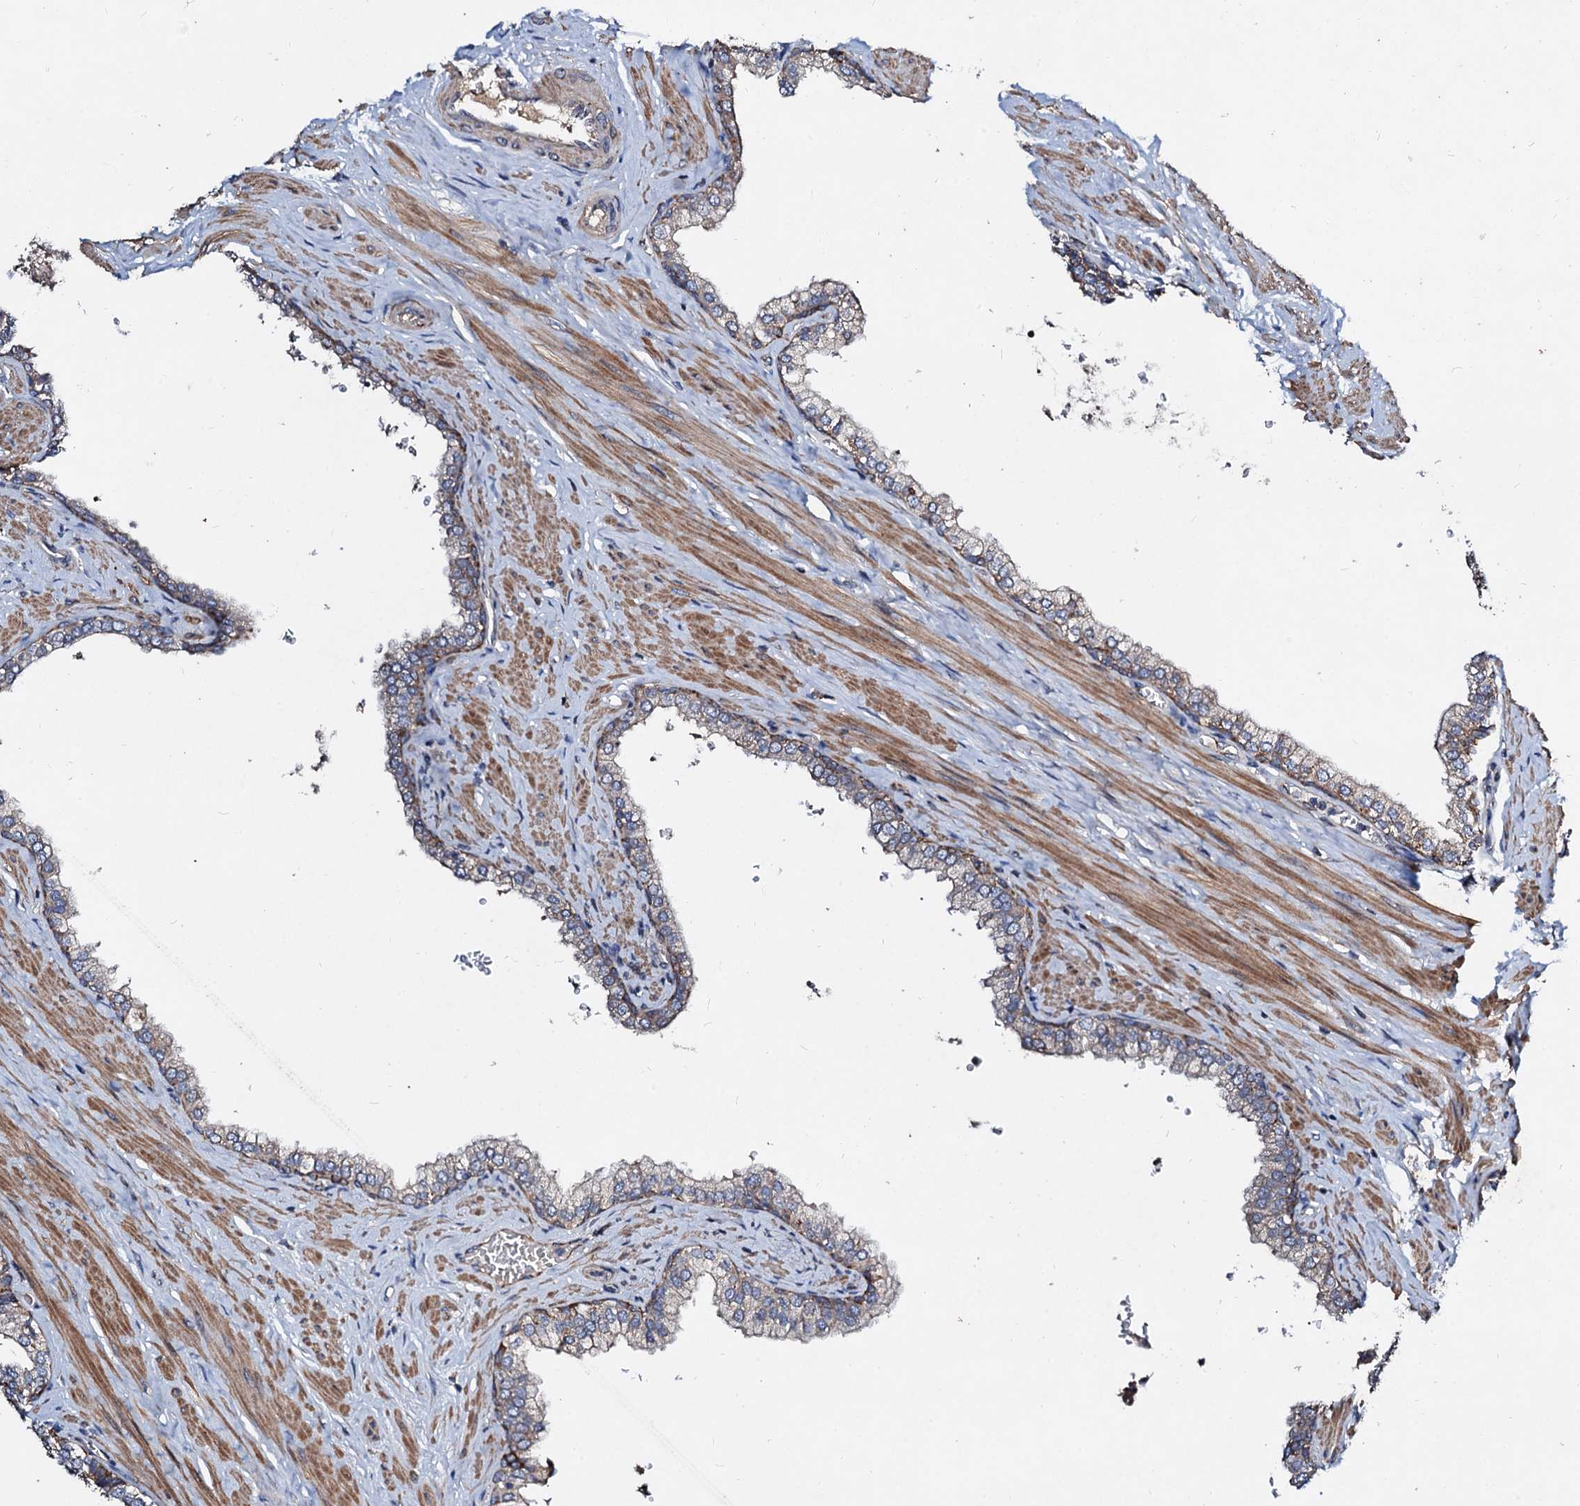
{"staining": {"intensity": "moderate", "quantity": "<25%", "location": "cytoplasmic/membranous"}, "tissue": "prostate", "cell_type": "Glandular cells", "image_type": "normal", "snomed": [{"axis": "morphology", "description": "Normal tissue, NOS"}, {"axis": "morphology", "description": "Urothelial carcinoma, Low grade"}, {"axis": "topography", "description": "Urinary bladder"}, {"axis": "topography", "description": "Prostate"}], "caption": "Immunohistochemistry micrograph of benign prostate stained for a protein (brown), which shows low levels of moderate cytoplasmic/membranous positivity in about <25% of glandular cells.", "gene": "FIBIN", "patient": {"sex": "male", "age": 60}}